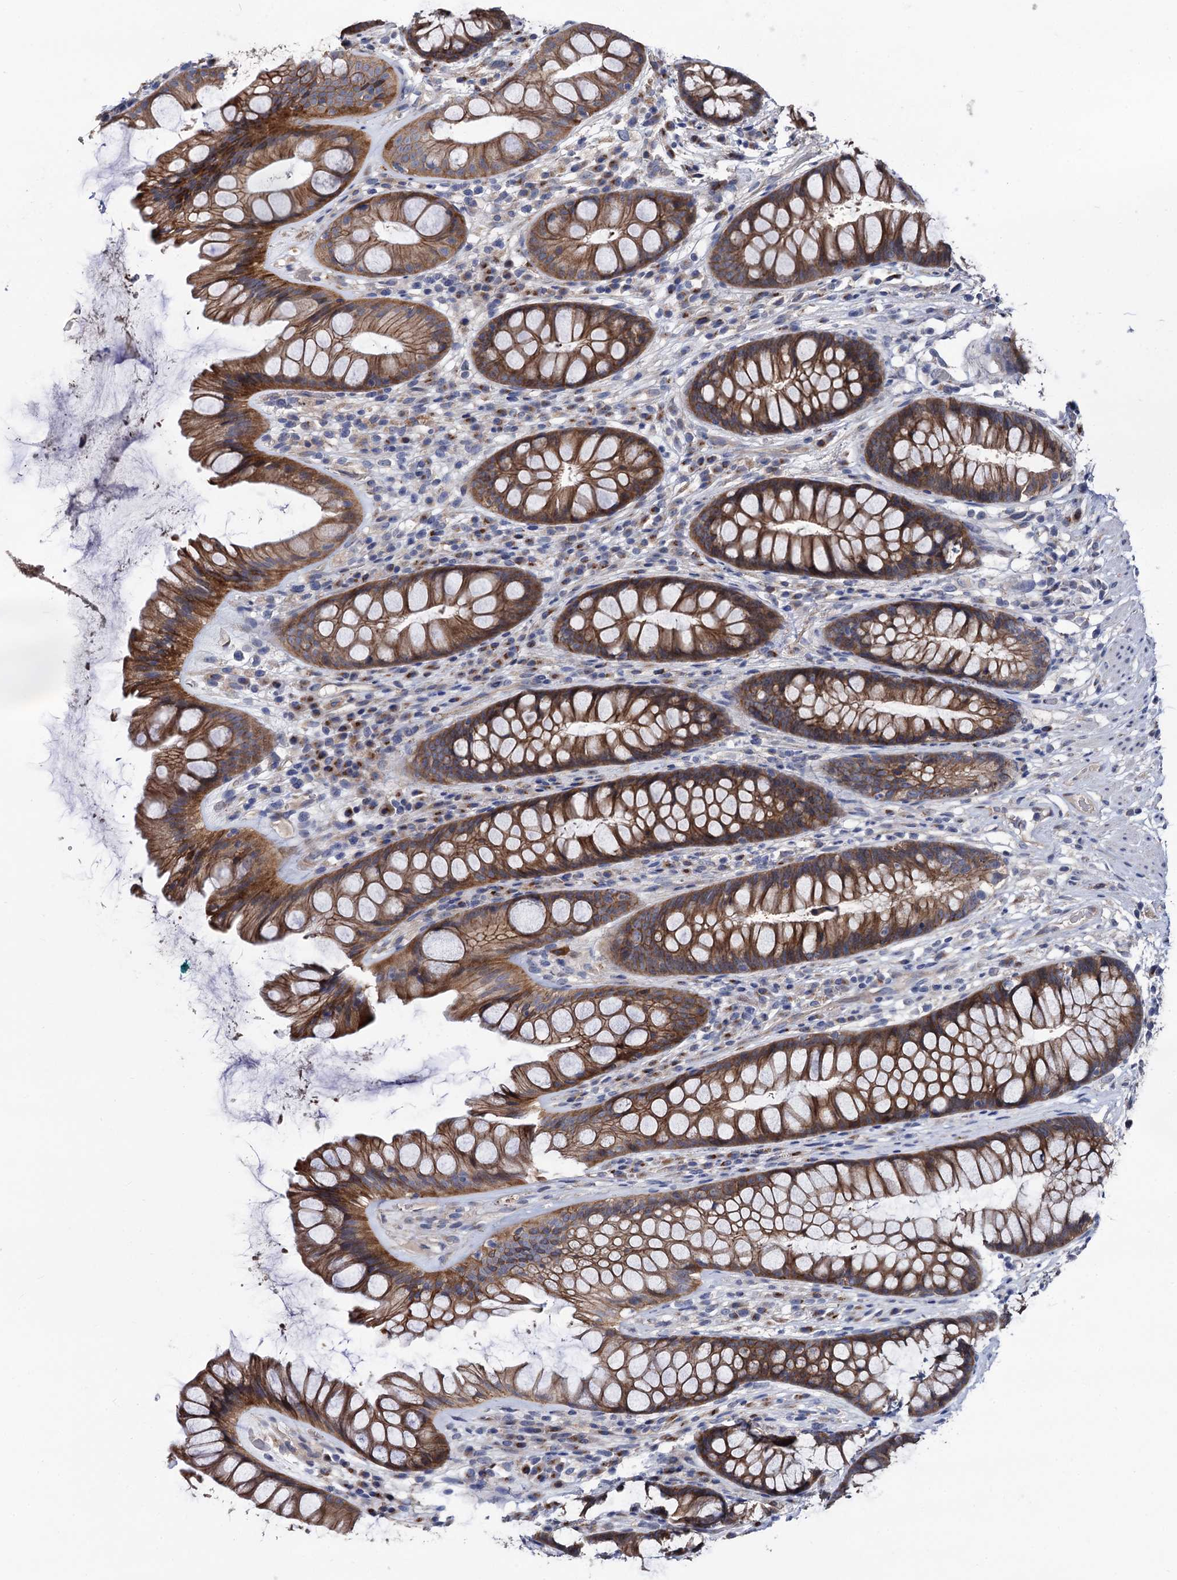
{"staining": {"intensity": "strong", "quantity": ">75%", "location": "cytoplasmic/membranous"}, "tissue": "rectum", "cell_type": "Glandular cells", "image_type": "normal", "snomed": [{"axis": "morphology", "description": "Normal tissue, NOS"}, {"axis": "topography", "description": "Rectum"}], "caption": "This micrograph exhibits immunohistochemistry (IHC) staining of benign human rectum, with high strong cytoplasmic/membranous staining in about >75% of glandular cells.", "gene": "SMAGP", "patient": {"sex": "male", "age": 74}}